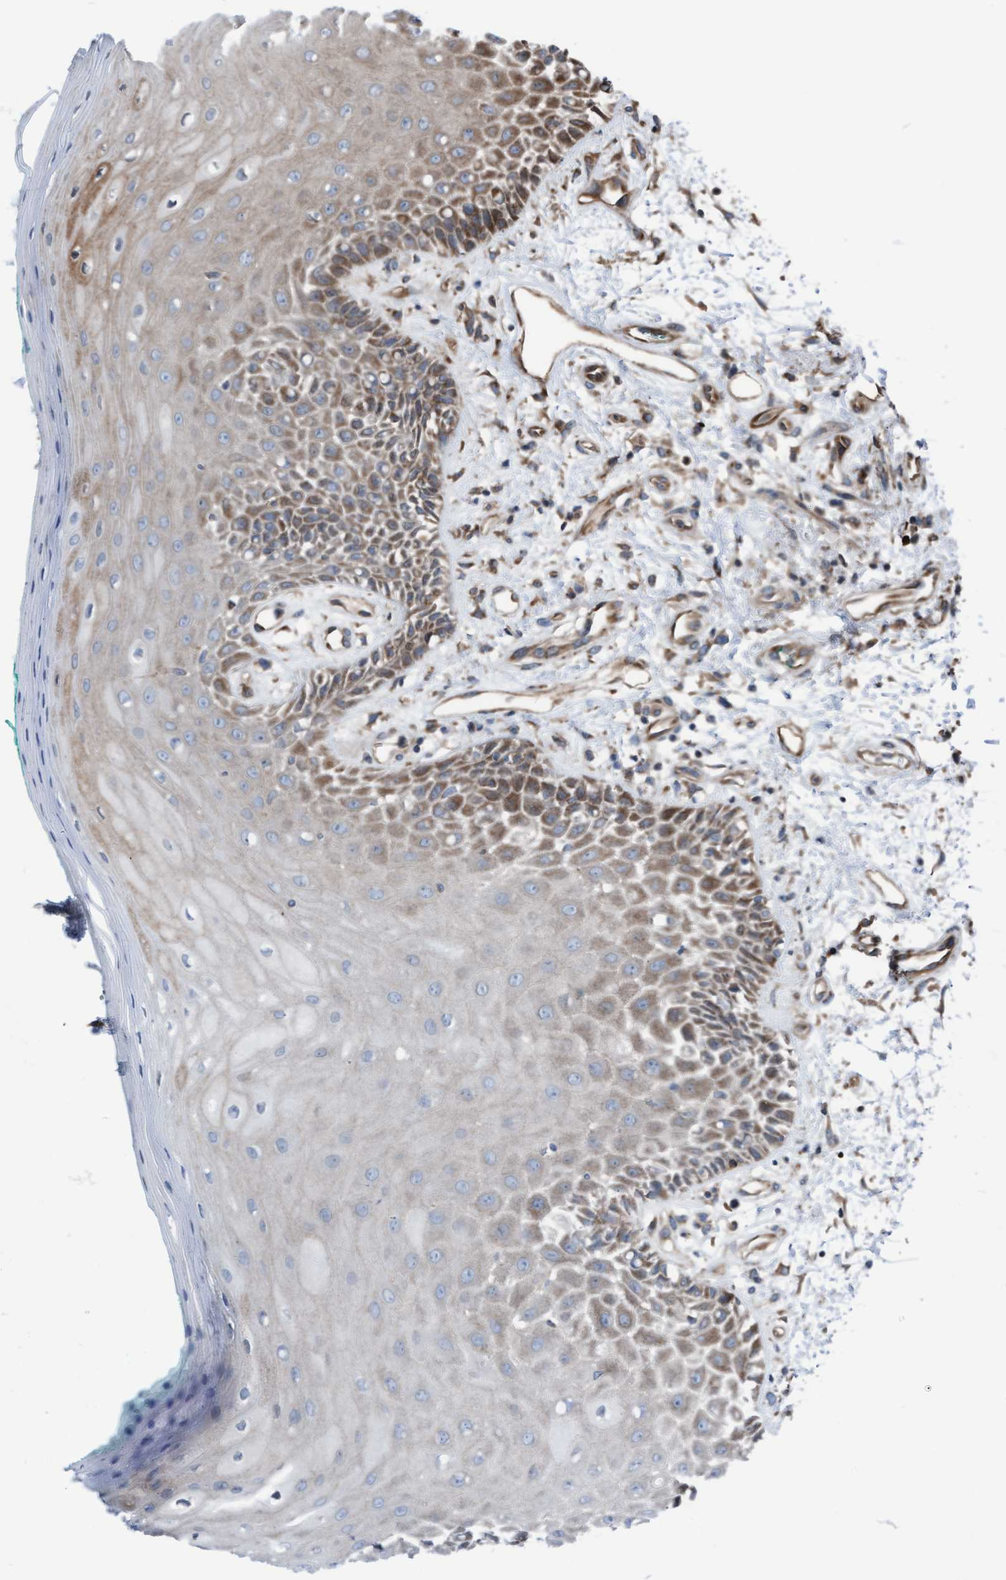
{"staining": {"intensity": "moderate", "quantity": "<25%", "location": "cytoplasmic/membranous"}, "tissue": "oral mucosa", "cell_type": "Squamous epithelial cells", "image_type": "normal", "snomed": [{"axis": "morphology", "description": "Normal tissue, NOS"}, {"axis": "morphology", "description": "Squamous cell carcinoma, NOS"}, {"axis": "topography", "description": "Skeletal muscle"}, {"axis": "topography", "description": "Oral tissue"}, {"axis": "topography", "description": "Head-Neck"}], "caption": "Protein expression analysis of unremarkable human oral mucosa reveals moderate cytoplasmic/membranous staining in approximately <25% of squamous epithelial cells.", "gene": "RAP1GAP2", "patient": {"sex": "female", "age": 84}}